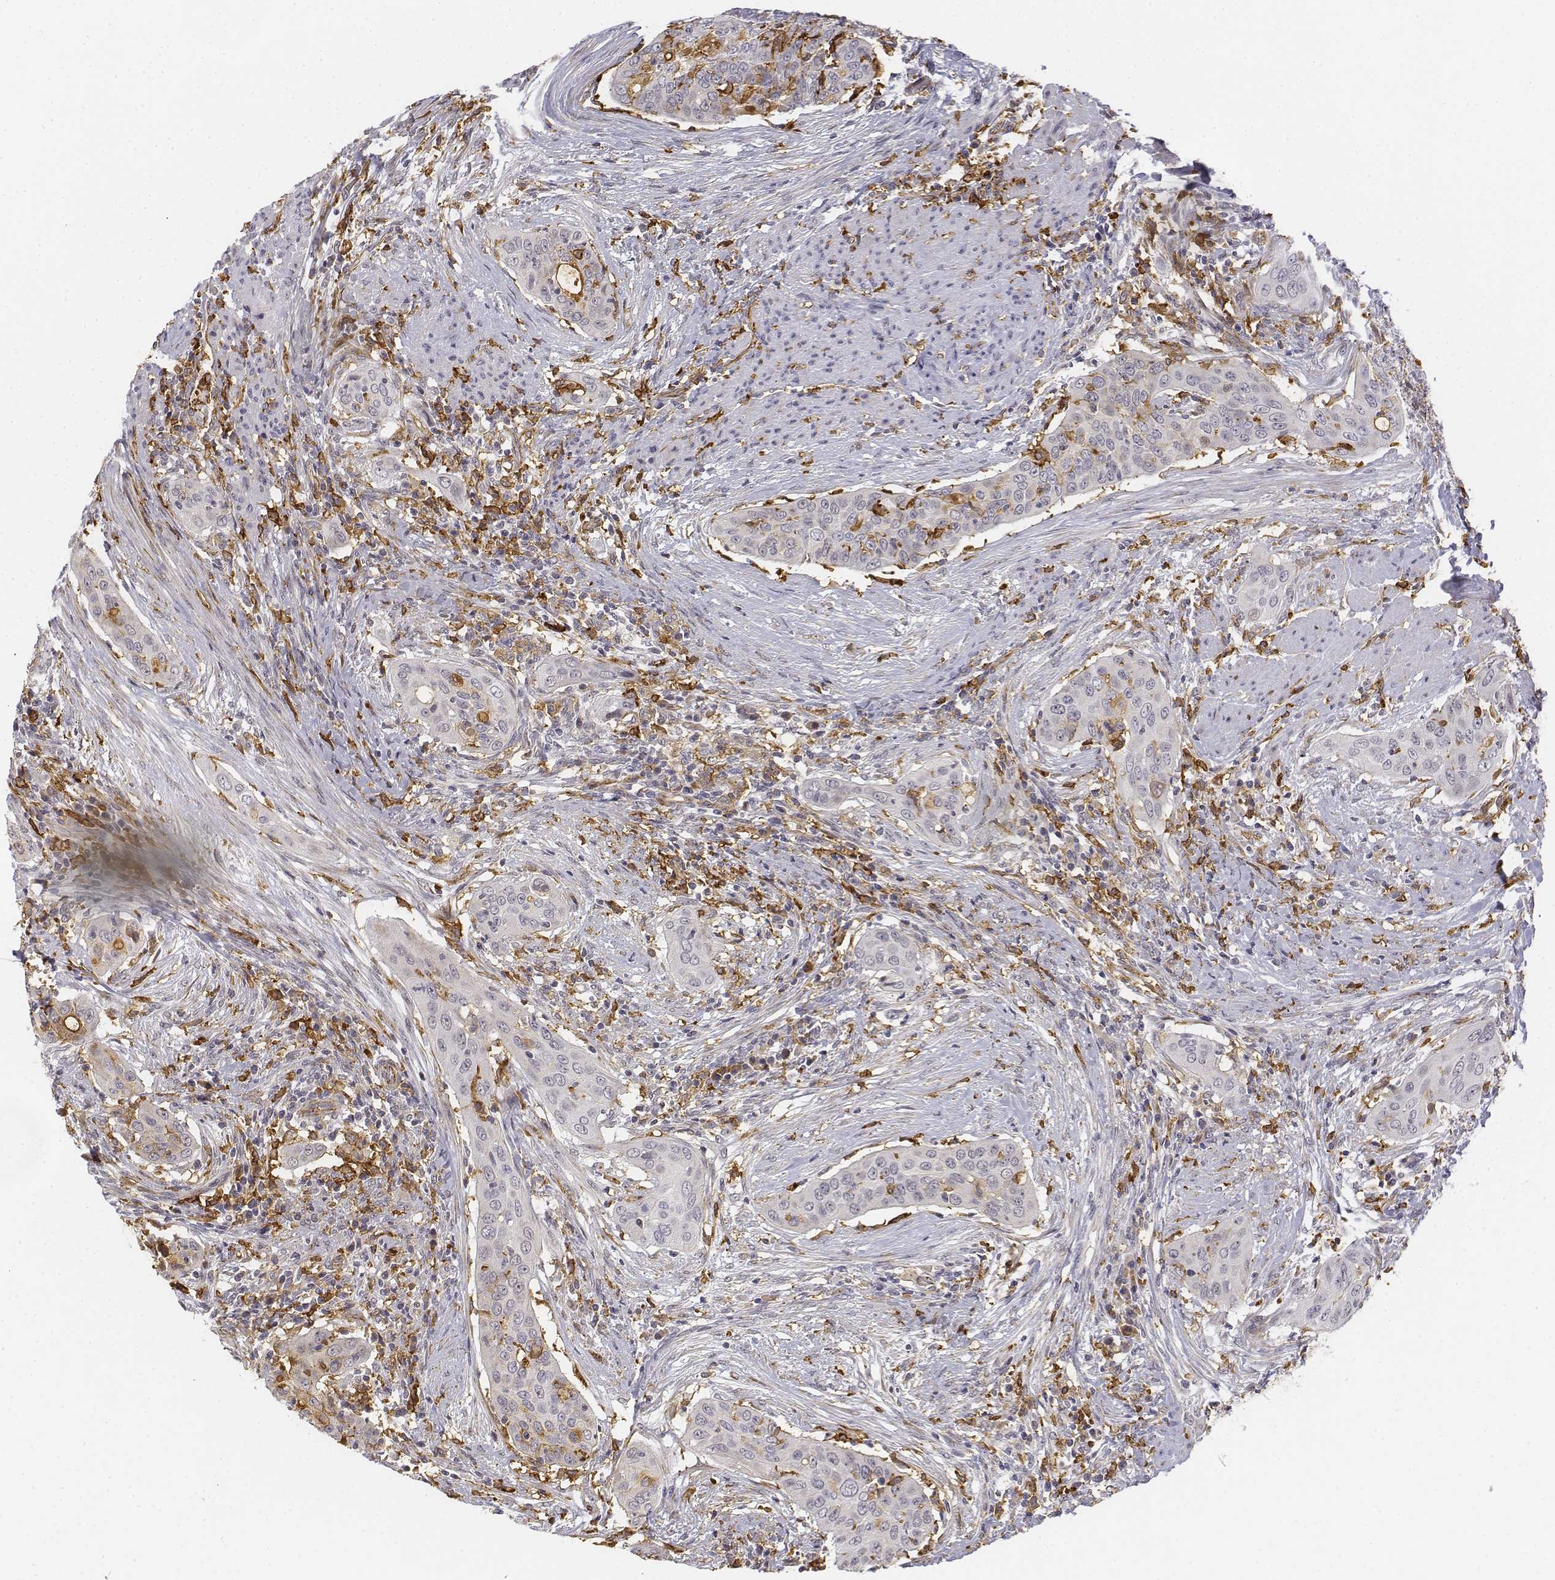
{"staining": {"intensity": "negative", "quantity": "none", "location": "none"}, "tissue": "urothelial cancer", "cell_type": "Tumor cells", "image_type": "cancer", "snomed": [{"axis": "morphology", "description": "Urothelial carcinoma, High grade"}, {"axis": "topography", "description": "Urinary bladder"}], "caption": "A high-resolution micrograph shows IHC staining of urothelial cancer, which exhibits no significant staining in tumor cells.", "gene": "CD14", "patient": {"sex": "male", "age": 82}}